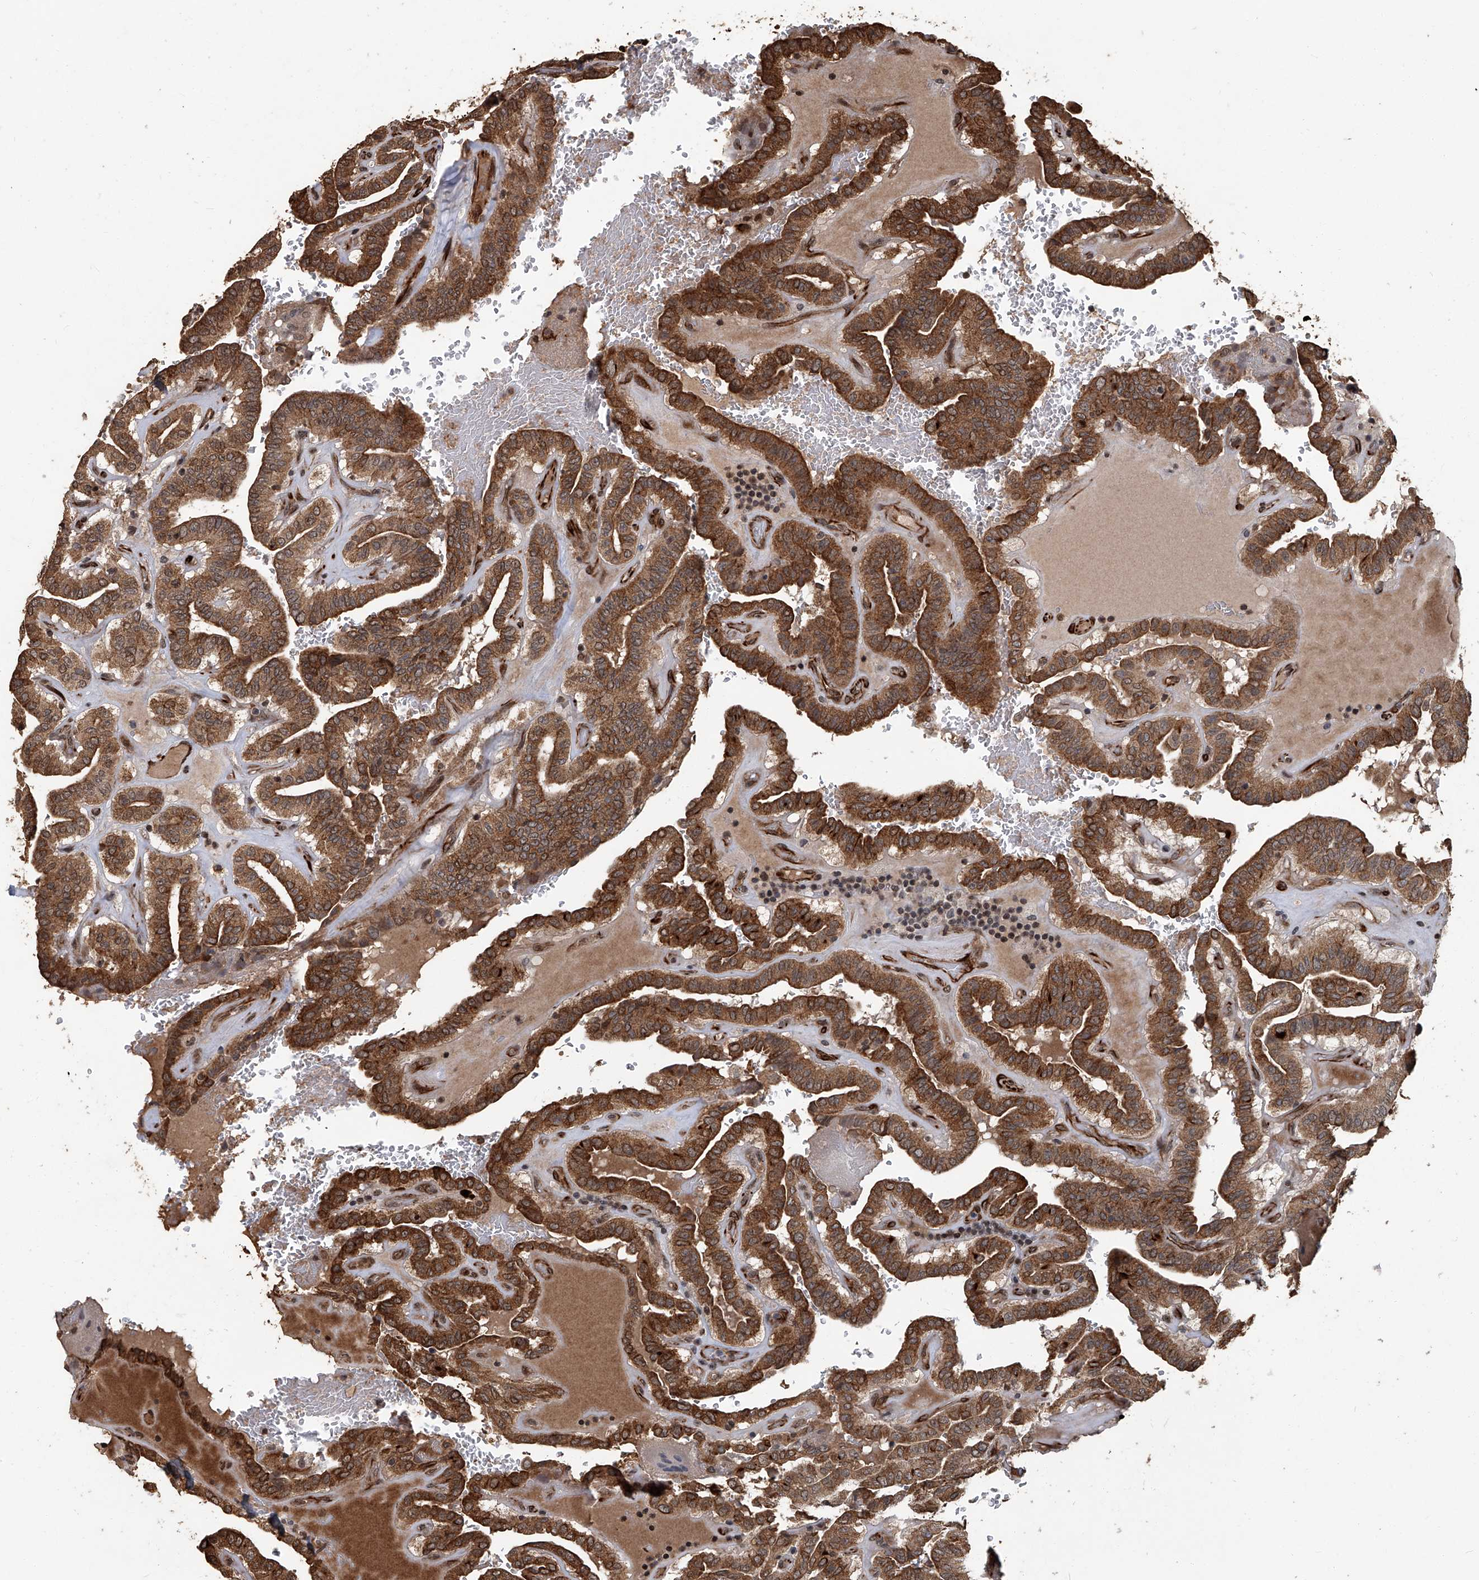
{"staining": {"intensity": "moderate", "quantity": ">75%", "location": "cytoplasmic/membranous"}, "tissue": "thyroid cancer", "cell_type": "Tumor cells", "image_type": "cancer", "snomed": [{"axis": "morphology", "description": "Papillary adenocarcinoma, NOS"}, {"axis": "topography", "description": "Thyroid gland"}], "caption": "Moderate cytoplasmic/membranous protein positivity is present in about >75% of tumor cells in thyroid cancer (papillary adenocarcinoma).", "gene": "GPR132", "patient": {"sex": "male", "age": 77}}